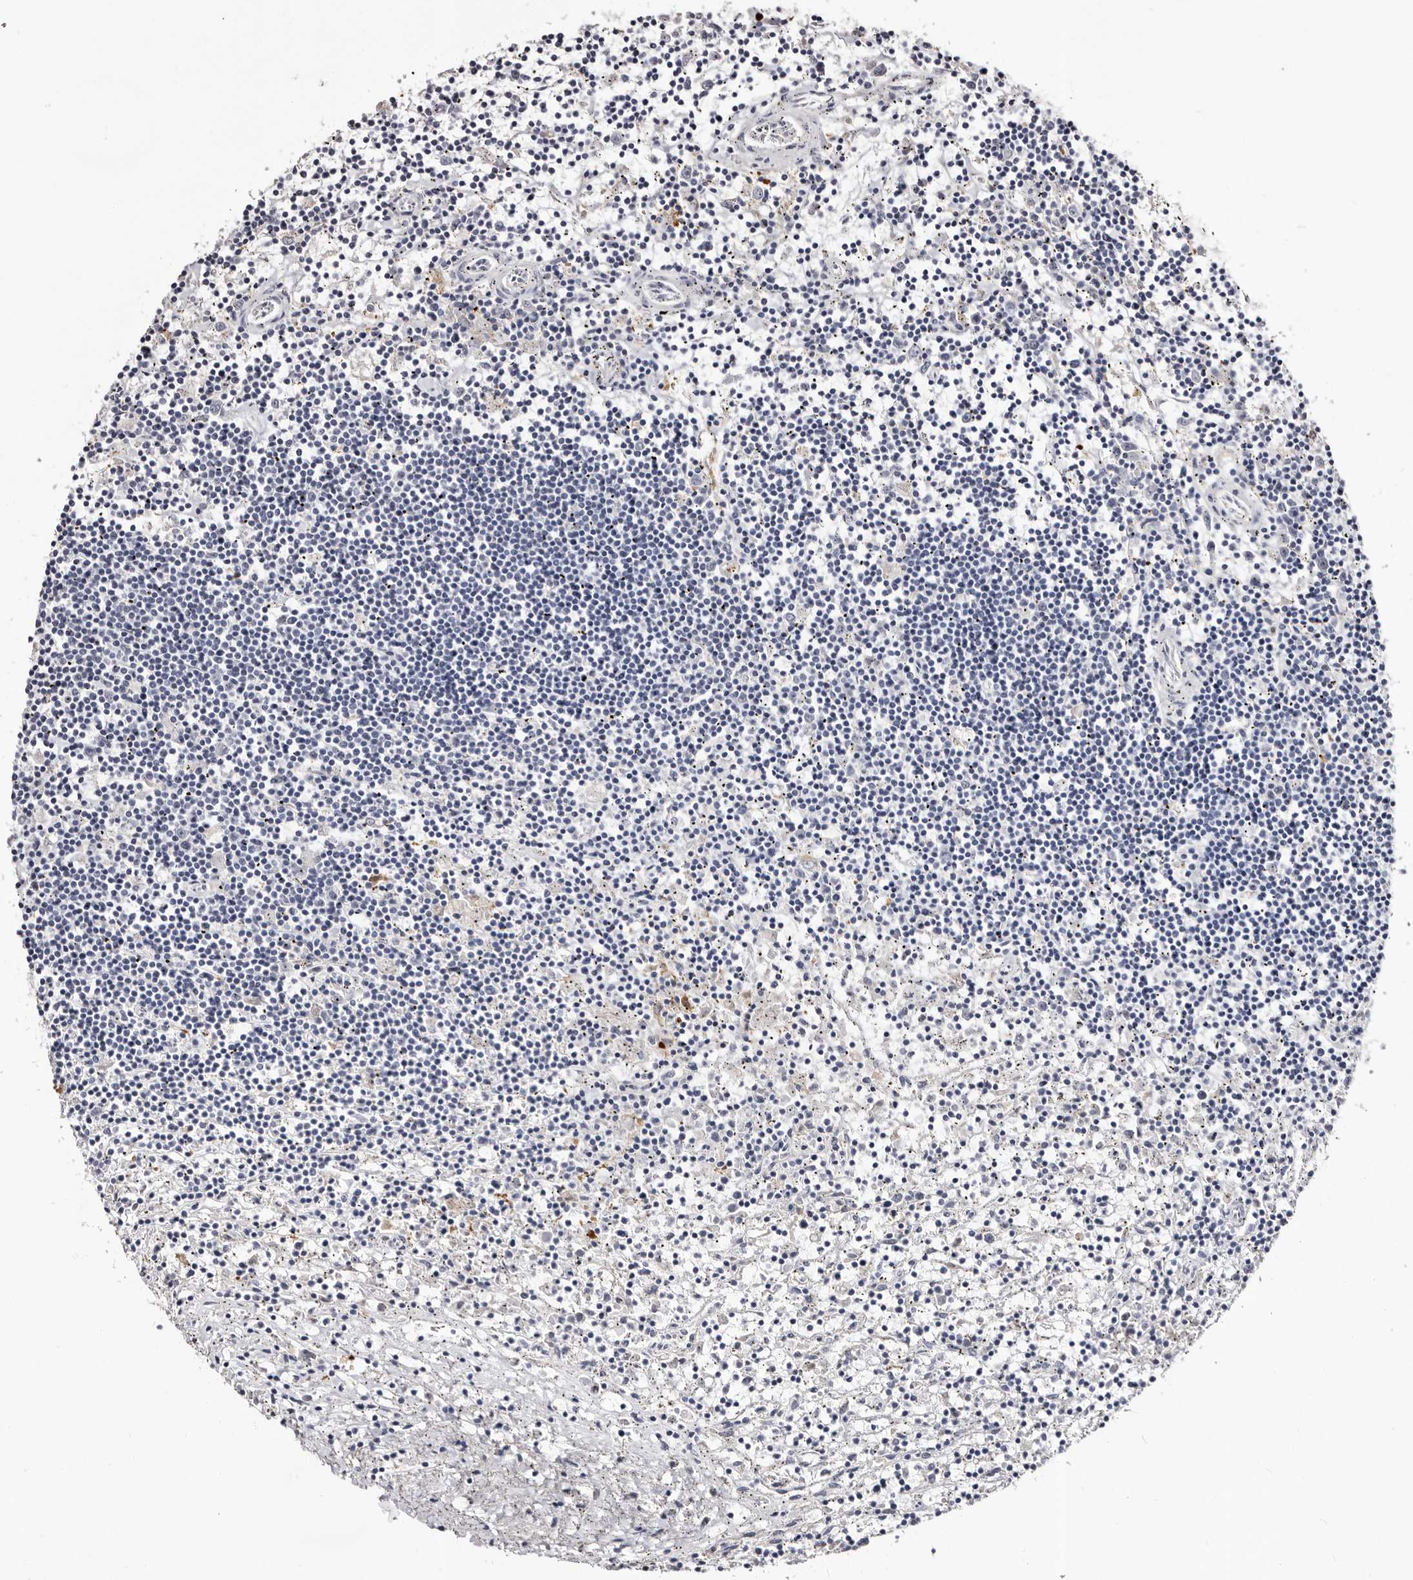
{"staining": {"intensity": "negative", "quantity": "none", "location": "none"}, "tissue": "lymphoma", "cell_type": "Tumor cells", "image_type": "cancer", "snomed": [{"axis": "morphology", "description": "Malignant lymphoma, non-Hodgkin's type, Low grade"}, {"axis": "topography", "description": "Spleen"}], "caption": "There is no significant staining in tumor cells of low-grade malignant lymphoma, non-Hodgkin's type. (DAB (3,3'-diaminobenzidine) immunohistochemistry visualized using brightfield microscopy, high magnification).", "gene": "PTAFR", "patient": {"sex": "male", "age": 76}}